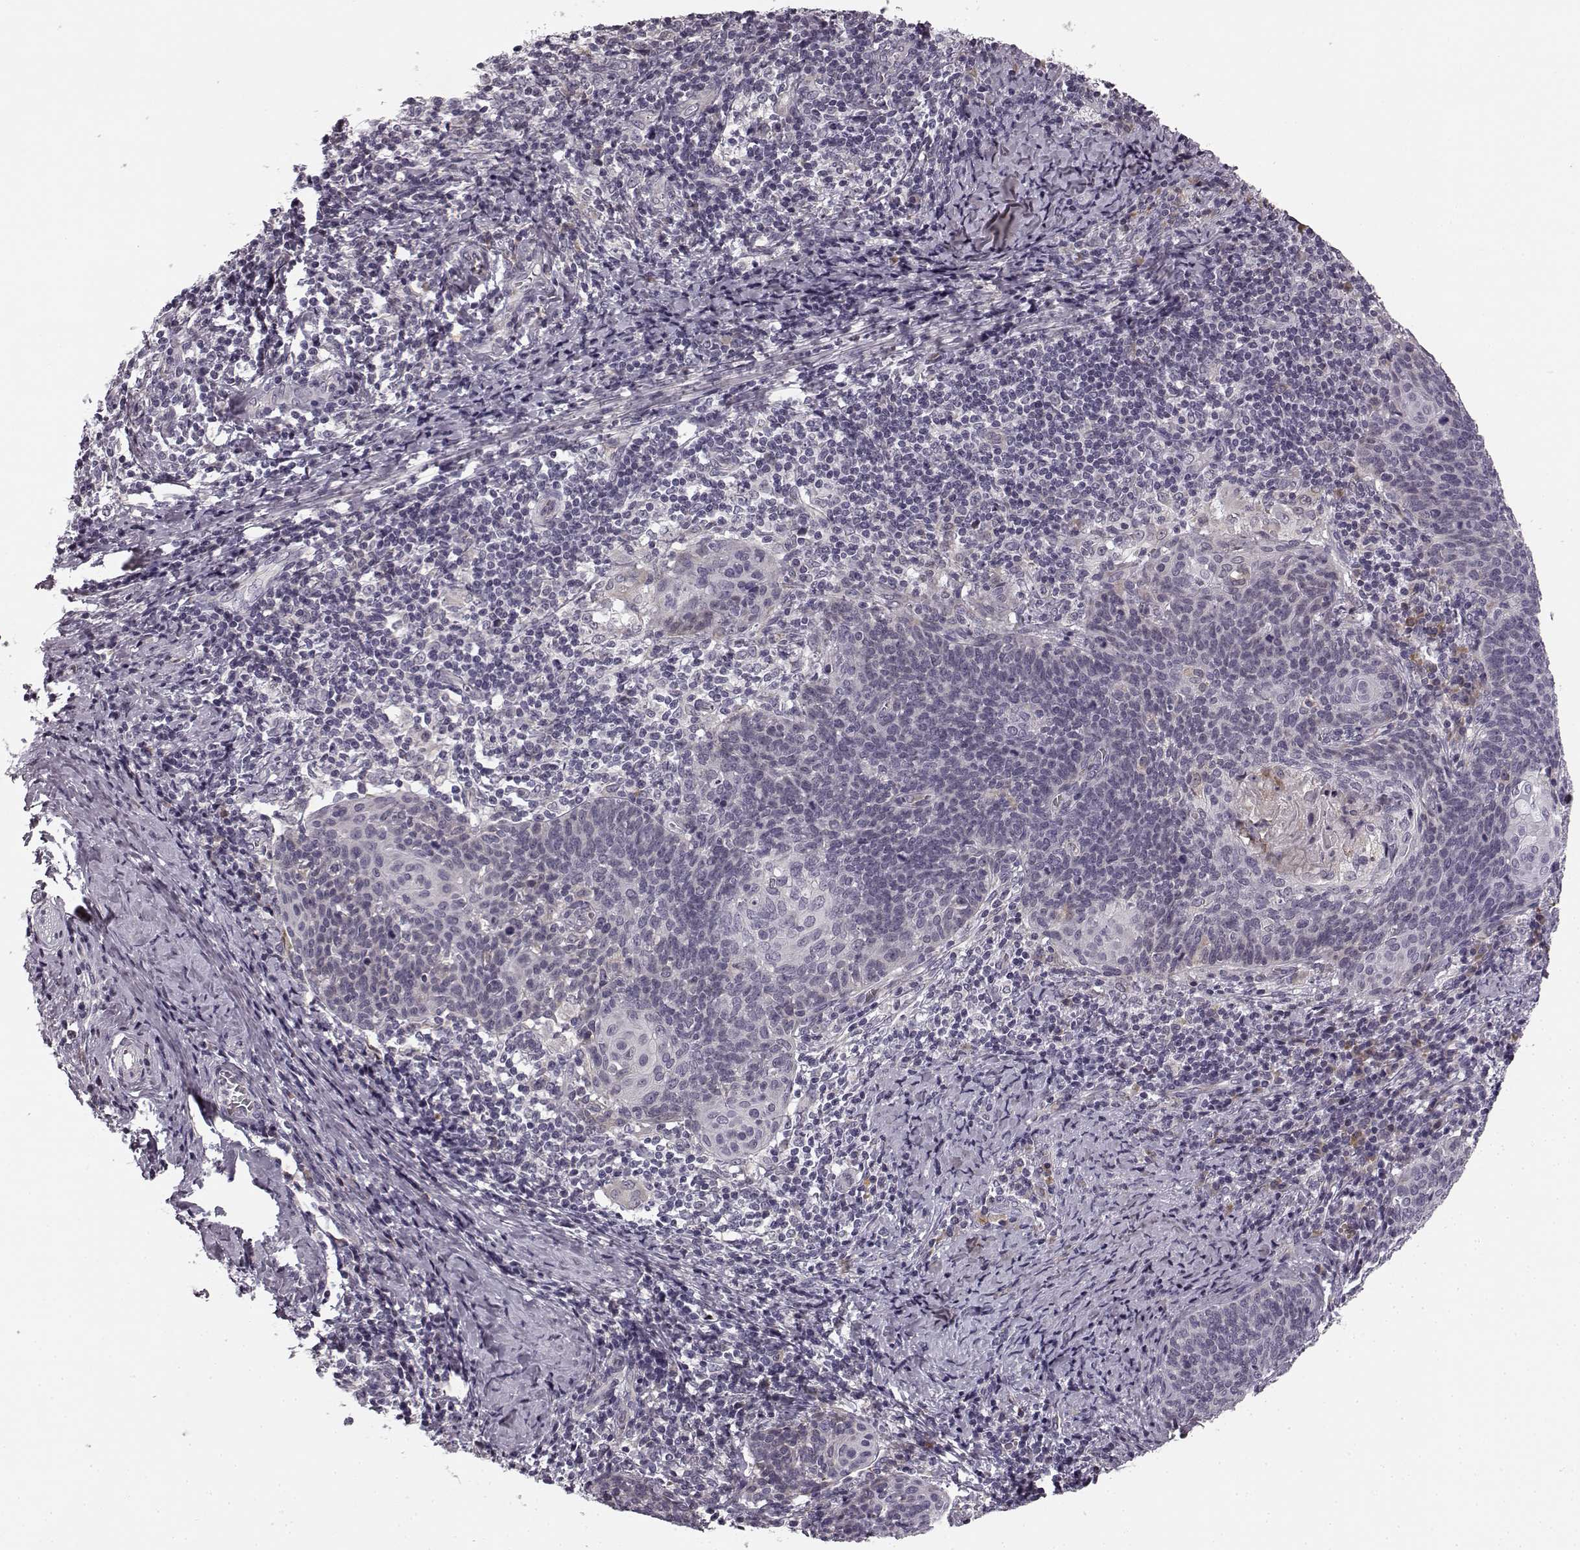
{"staining": {"intensity": "negative", "quantity": "none", "location": "none"}, "tissue": "cervical cancer", "cell_type": "Tumor cells", "image_type": "cancer", "snomed": [{"axis": "morphology", "description": "Normal tissue, NOS"}, {"axis": "morphology", "description": "Squamous cell carcinoma, NOS"}, {"axis": "topography", "description": "Cervix"}], "caption": "Cervical squamous cell carcinoma stained for a protein using immunohistochemistry (IHC) reveals no staining tumor cells.", "gene": "FAM234B", "patient": {"sex": "female", "age": 39}}